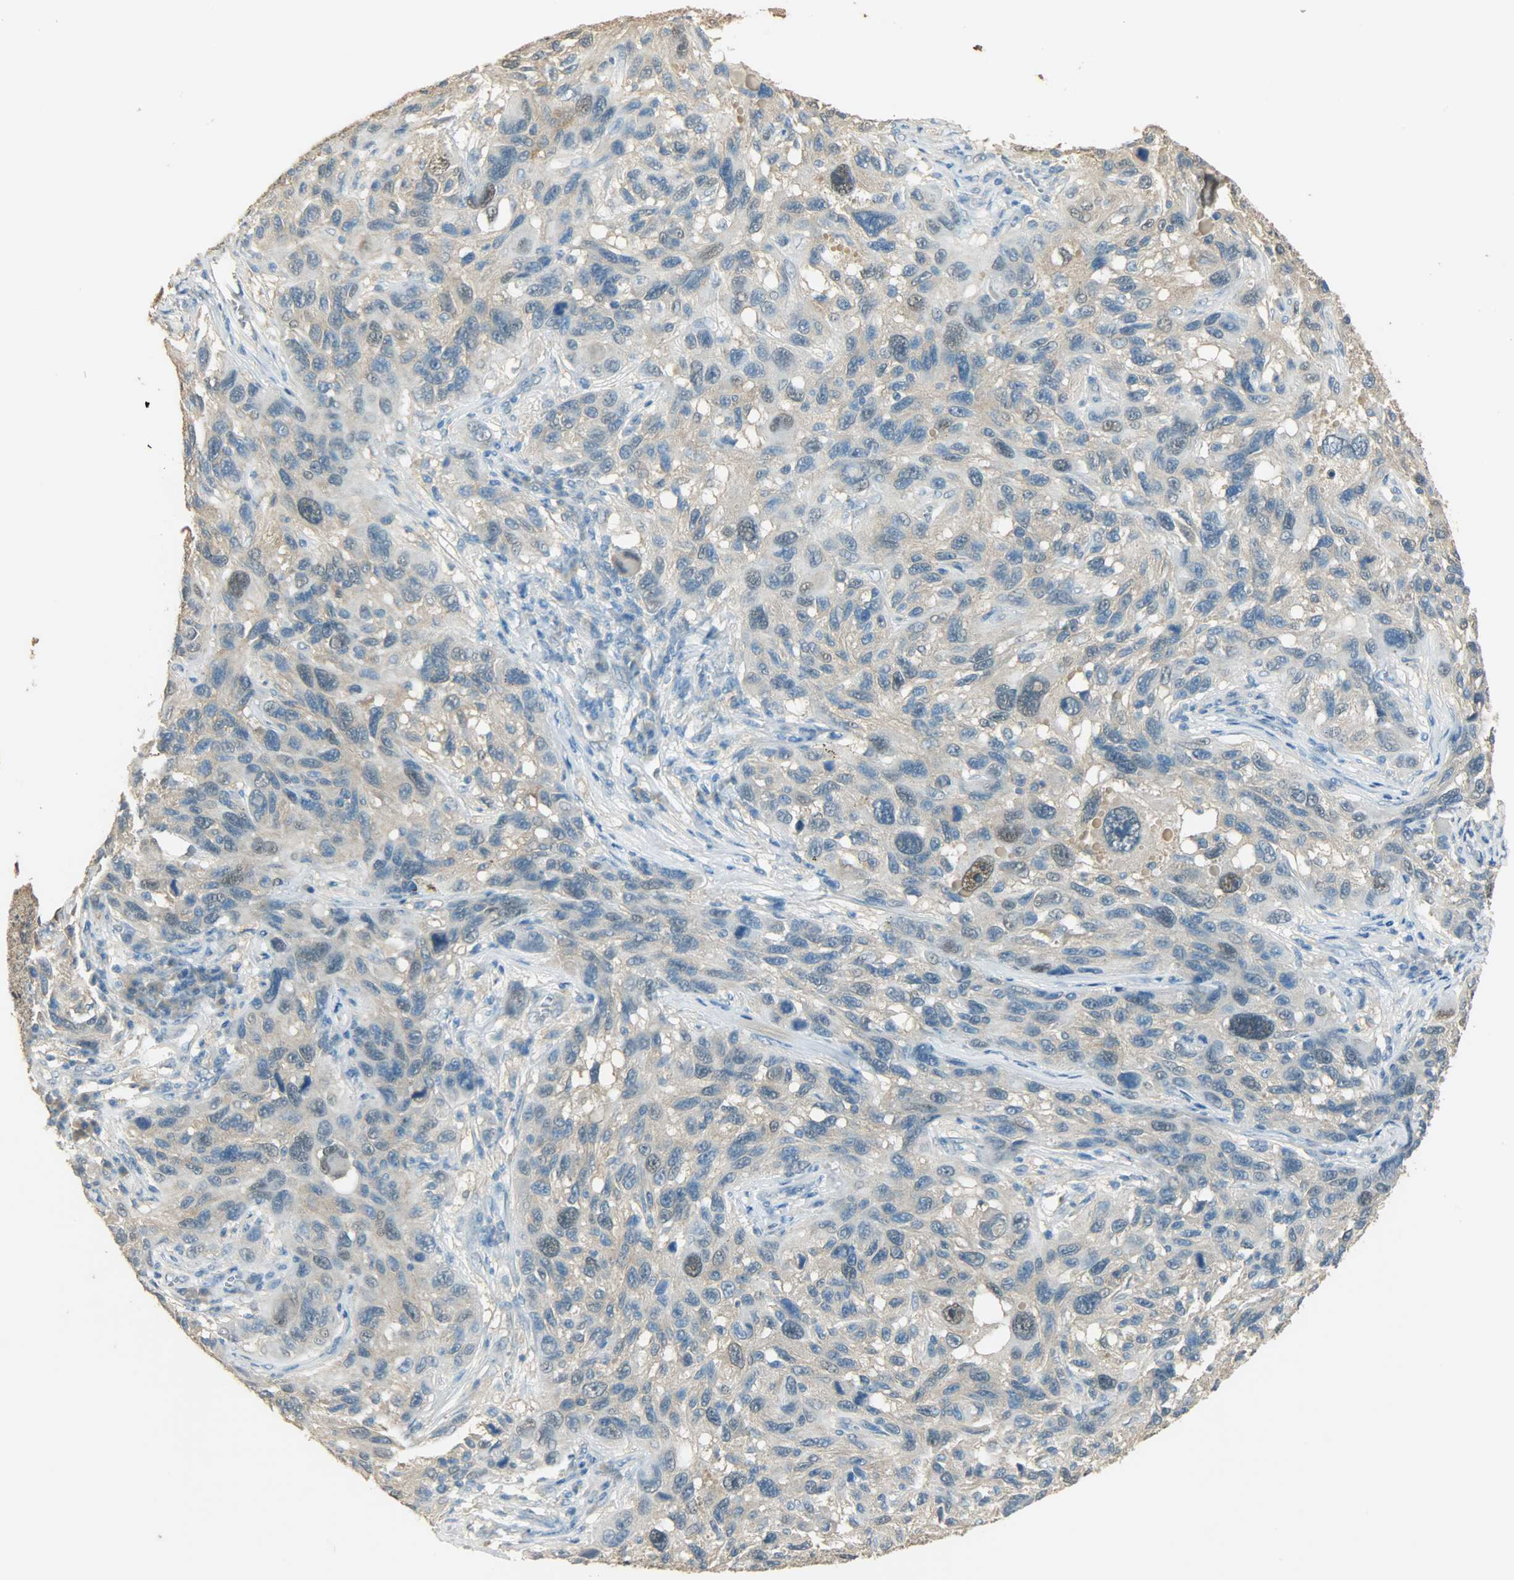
{"staining": {"intensity": "moderate", "quantity": "<25%", "location": "nuclear"}, "tissue": "melanoma", "cell_type": "Tumor cells", "image_type": "cancer", "snomed": [{"axis": "morphology", "description": "Malignant melanoma, NOS"}, {"axis": "topography", "description": "Skin"}], "caption": "Malignant melanoma stained with a brown dye exhibits moderate nuclear positive expression in about <25% of tumor cells.", "gene": "PRMT5", "patient": {"sex": "male", "age": 53}}